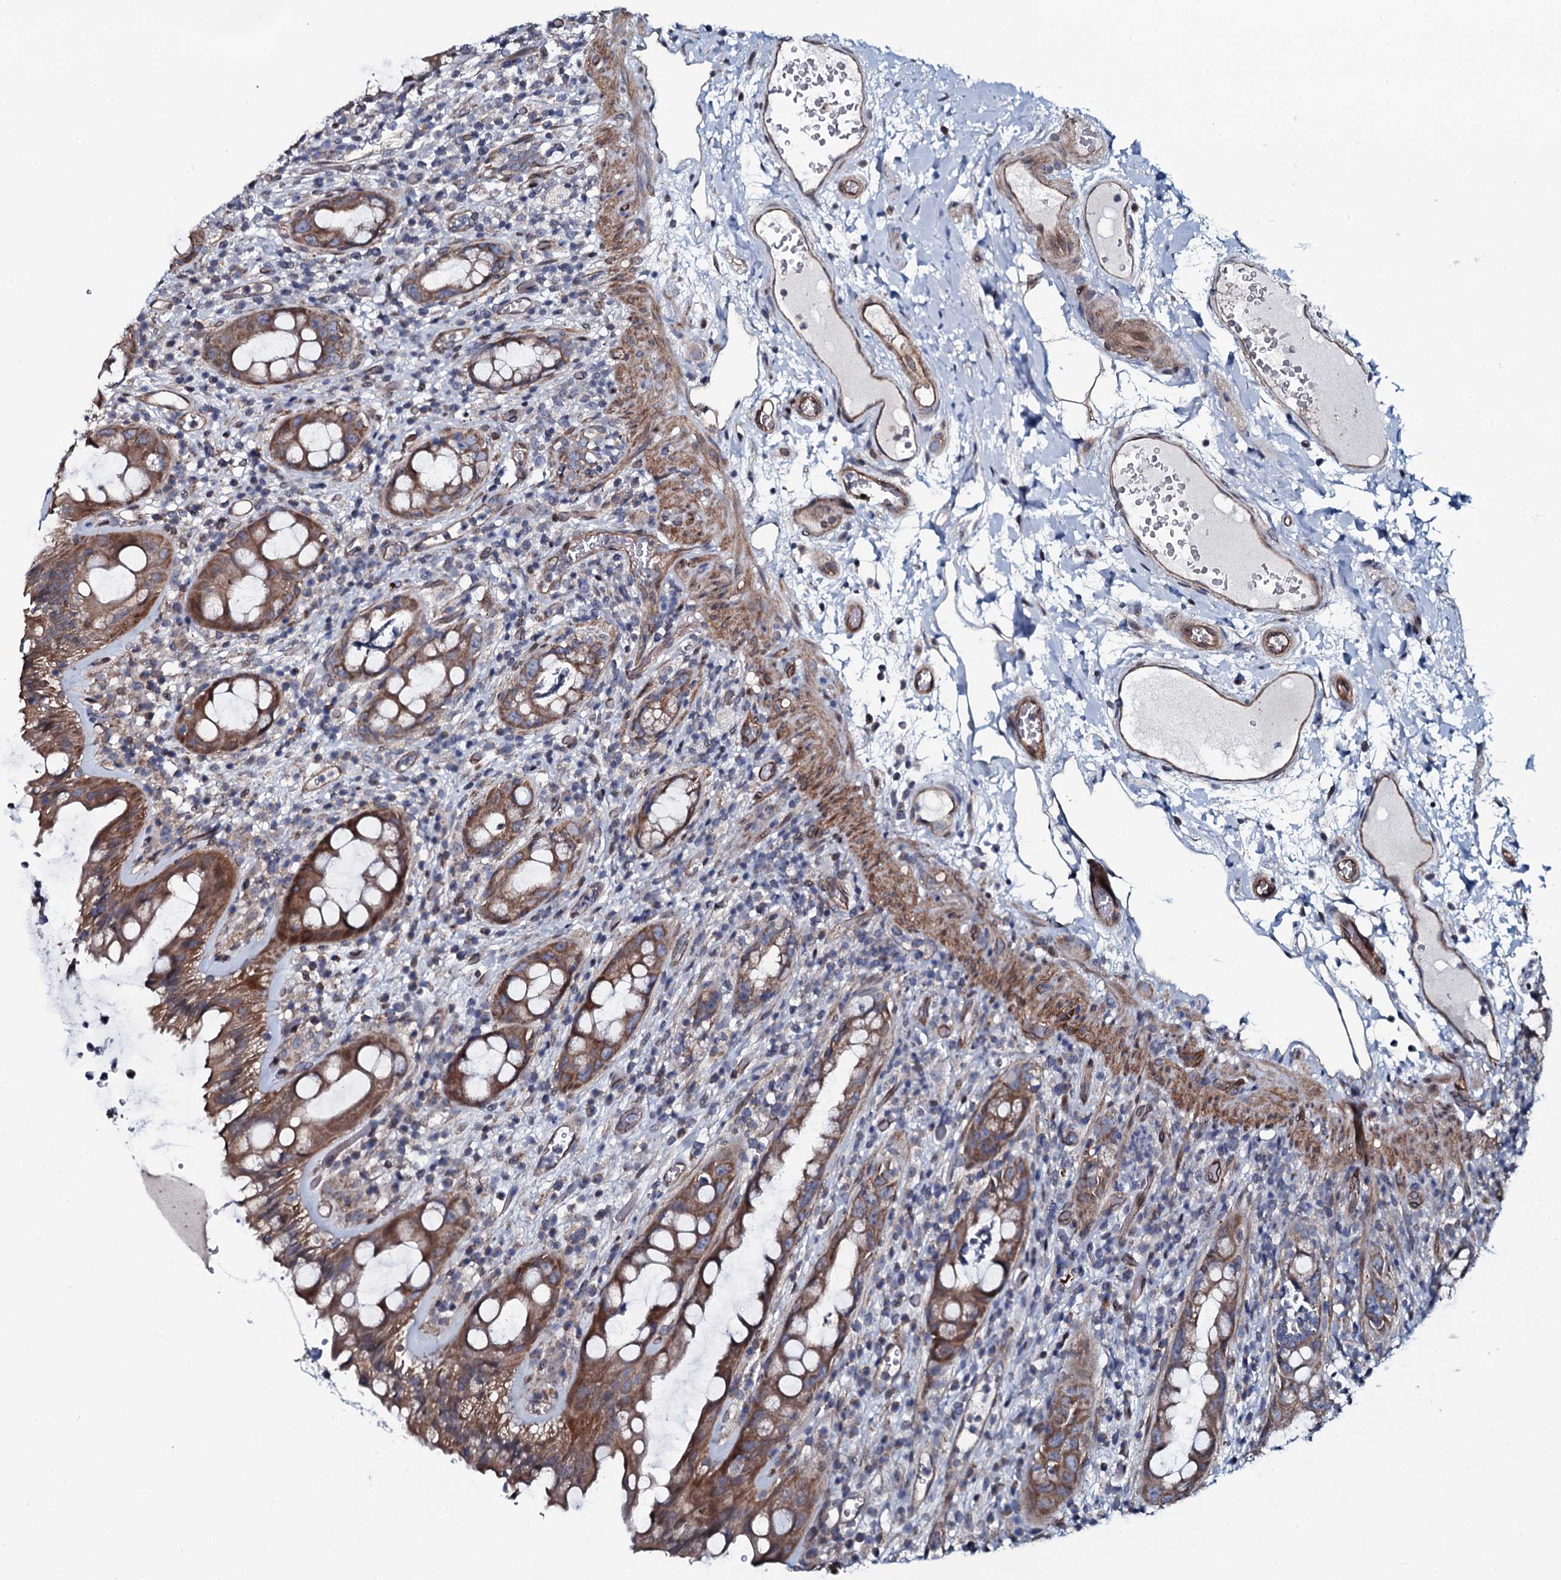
{"staining": {"intensity": "moderate", "quantity": ">75%", "location": "cytoplasmic/membranous"}, "tissue": "rectum", "cell_type": "Glandular cells", "image_type": "normal", "snomed": [{"axis": "morphology", "description": "Normal tissue, NOS"}, {"axis": "topography", "description": "Rectum"}], "caption": "Immunohistochemical staining of normal rectum exhibits moderate cytoplasmic/membranous protein staining in approximately >75% of glandular cells. (DAB IHC, brown staining for protein, blue staining for nuclei).", "gene": "KCTD4", "patient": {"sex": "female", "age": 57}}